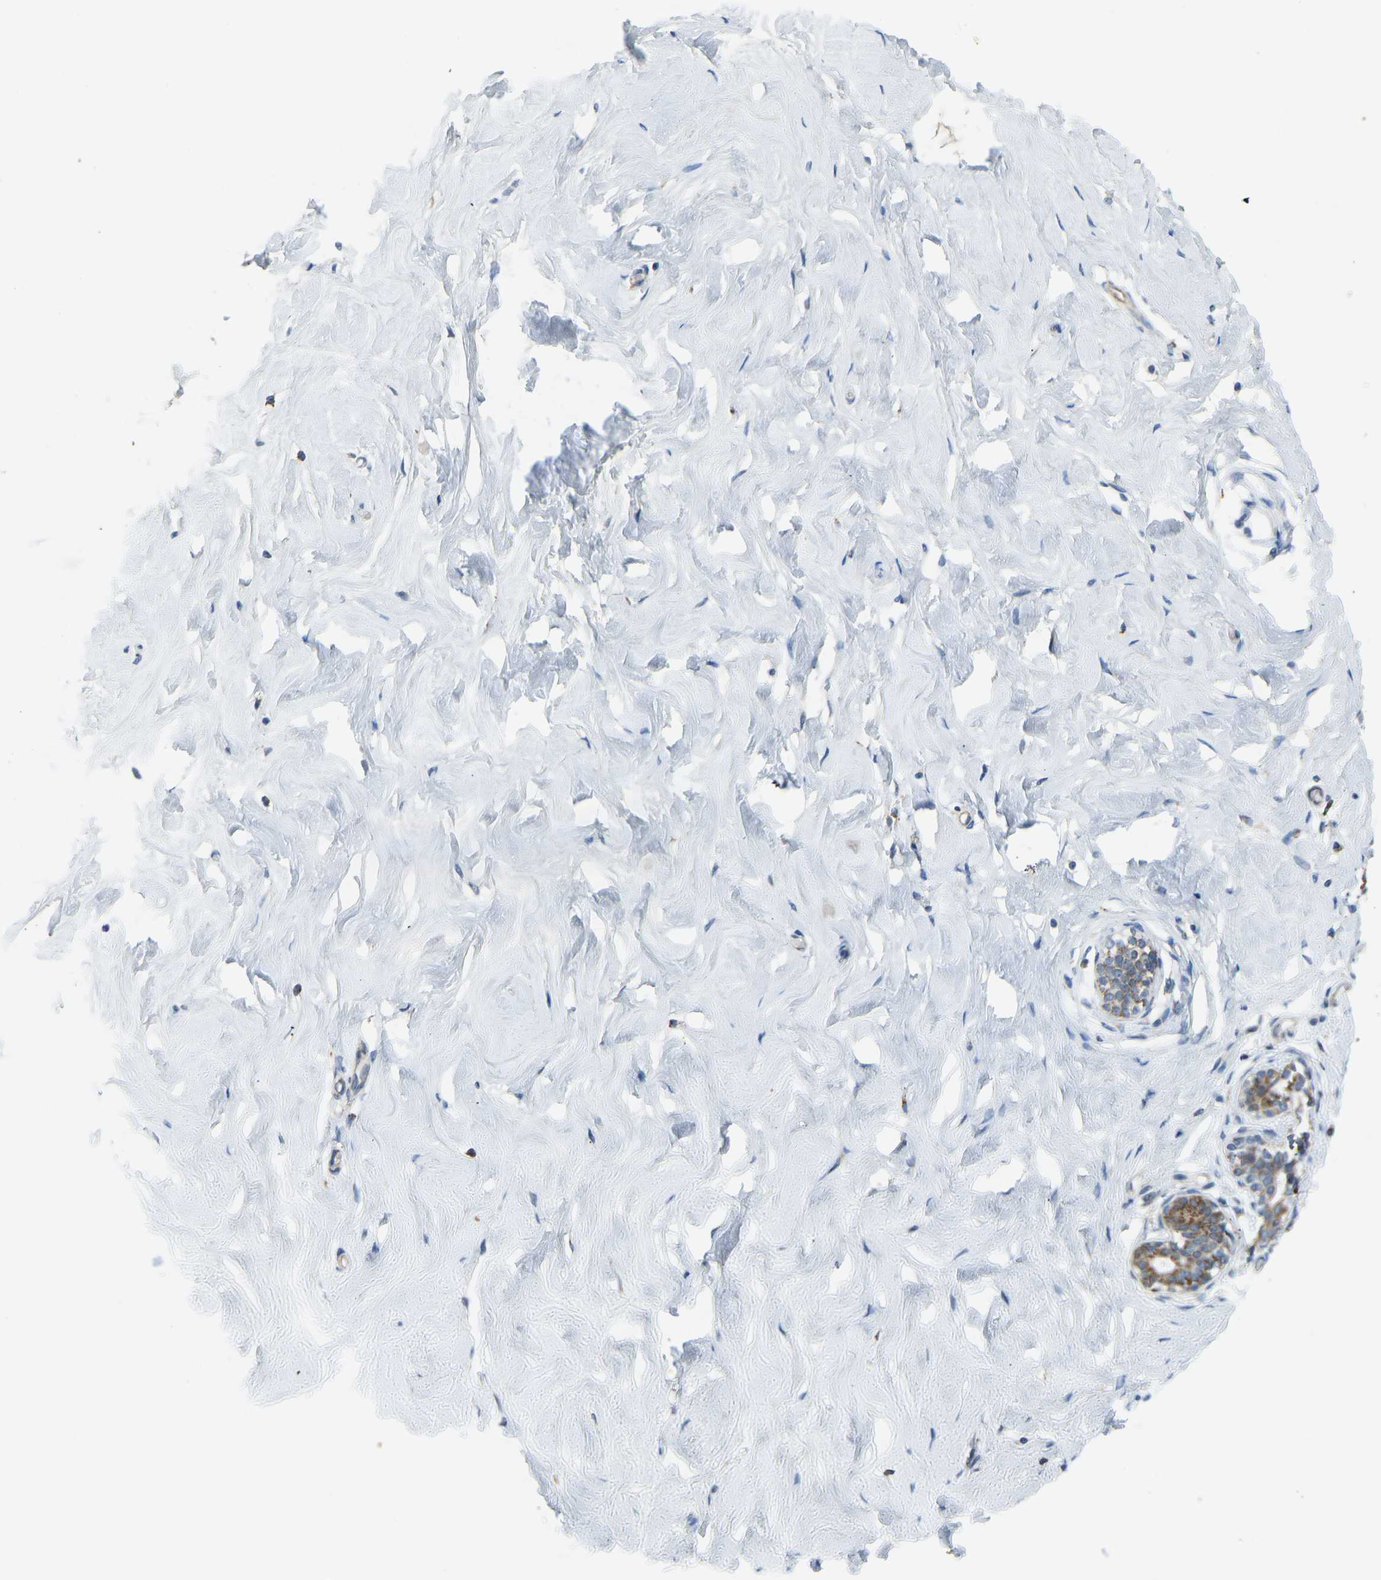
{"staining": {"intensity": "negative", "quantity": "none", "location": "none"}, "tissue": "breast", "cell_type": "Adipocytes", "image_type": "normal", "snomed": [{"axis": "morphology", "description": "Normal tissue, NOS"}, {"axis": "topography", "description": "Breast"}], "caption": "IHC image of normal breast stained for a protein (brown), which shows no staining in adipocytes. The staining was performed using DAB to visualize the protein expression in brown, while the nuclei were stained in blue with hematoxylin (Magnification: 20x).", "gene": "SMIM20", "patient": {"sex": "female", "age": 23}}